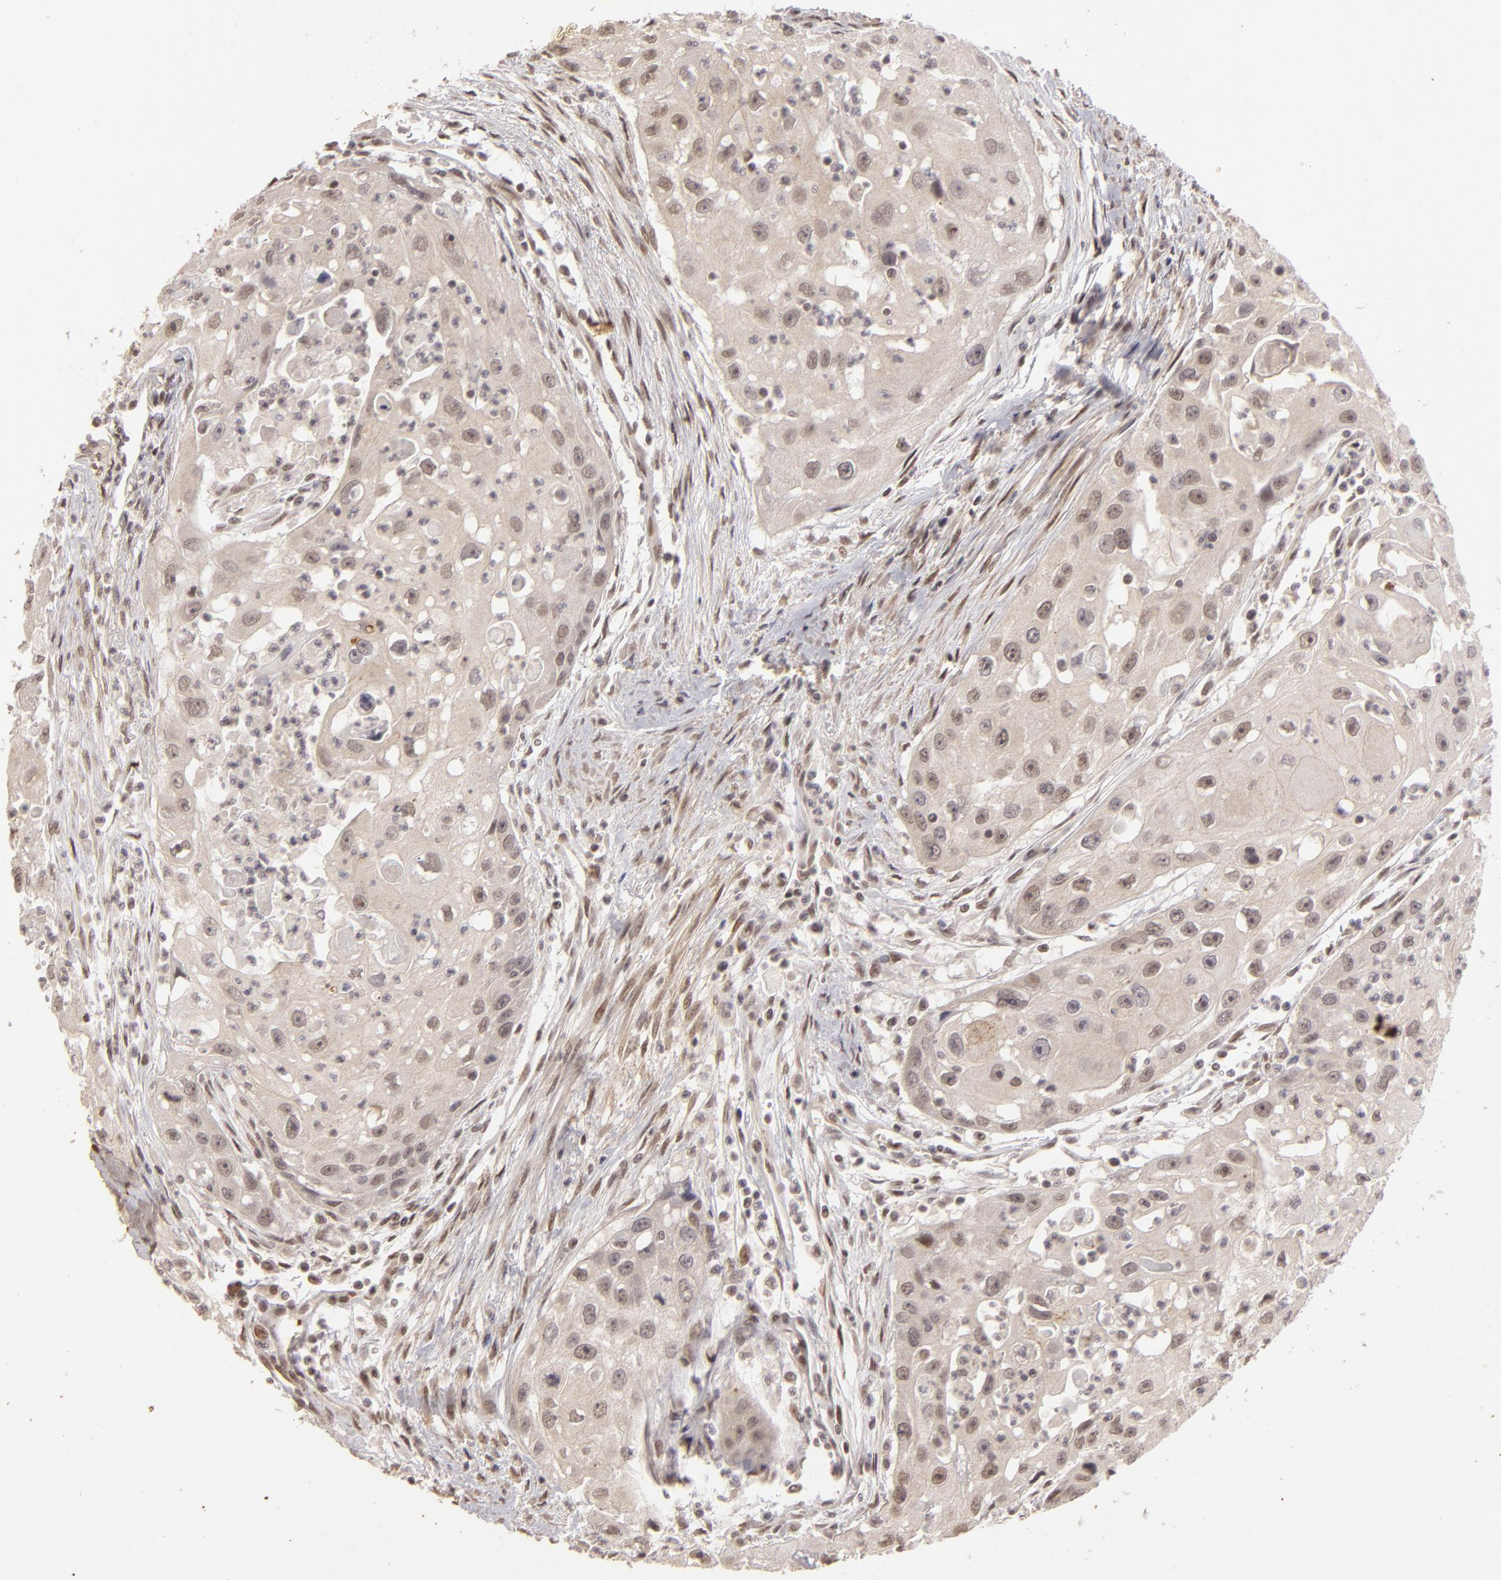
{"staining": {"intensity": "weak", "quantity": "<25%", "location": "cytoplasmic/membranous"}, "tissue": "head and neck cancer", "cell_type": "Tumor cells", "image_type": "cancer", "snomed": [{"axis": "morphology", "description": "Squamous cell carcinoma, NOS"}, {"axis": "topography", "description": "Head-Neck"}], "caption": "Immunohistochemical staining of head and neck cancer exhibits no significant staining in tumor cells.", "gene": "DFFA", "patient": {"sex": "male", "age": 64}}